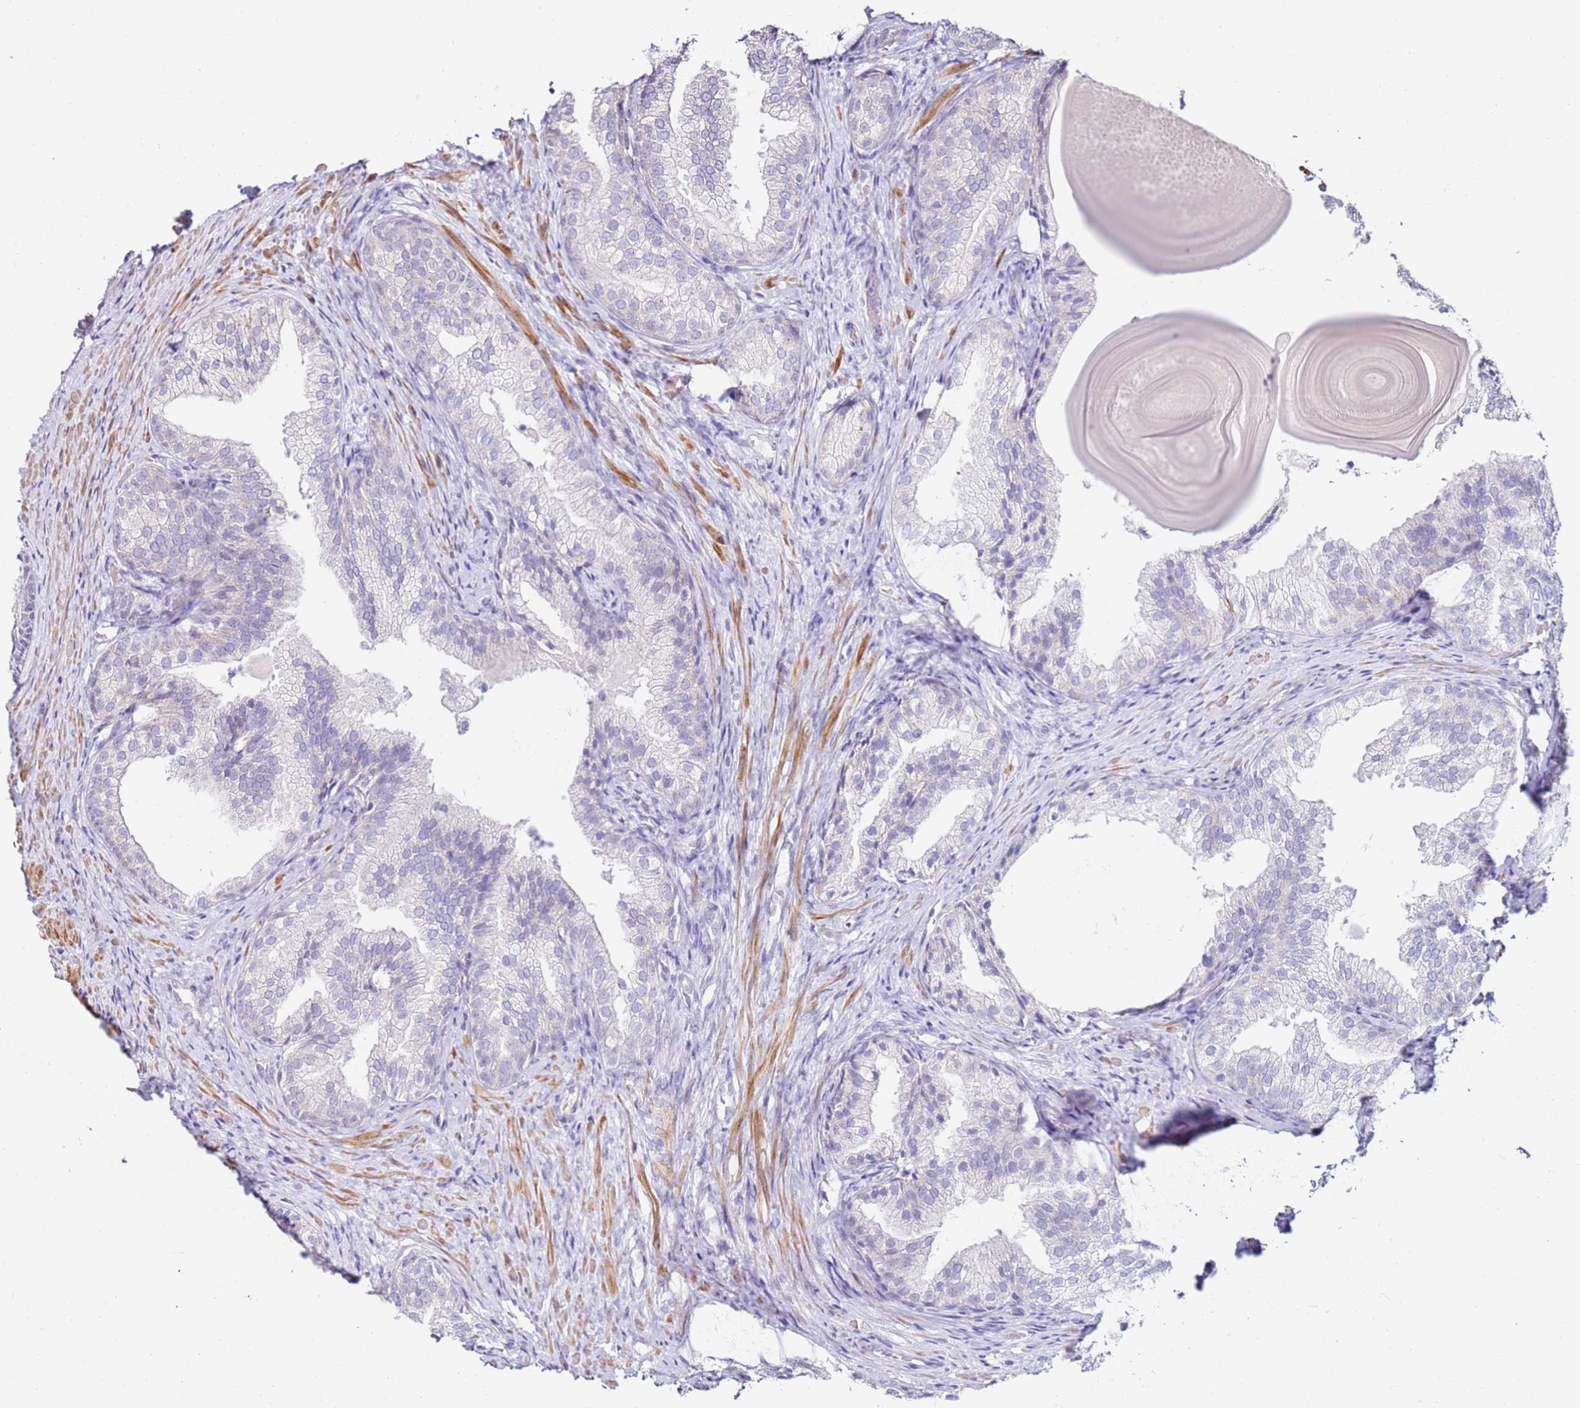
{"staining": {"intensity": "negative", "quantity": "none", "location": "none"}, "tissue": "prostate cancer", "cell_type": "Tumor cells", "image_type": "cancer", "snomed": [{"axis": "morphology", "description": "Adenocarcinoma, Low grade"}, {"axis": "topography", "description": "Prostate"}], "caption": "Immunohistochemistry (IHC) of human prostate cancer exhibits no staining in tumor cells.", "gene": "RARS2", "patient": {"sex": "male", "age": 68}}